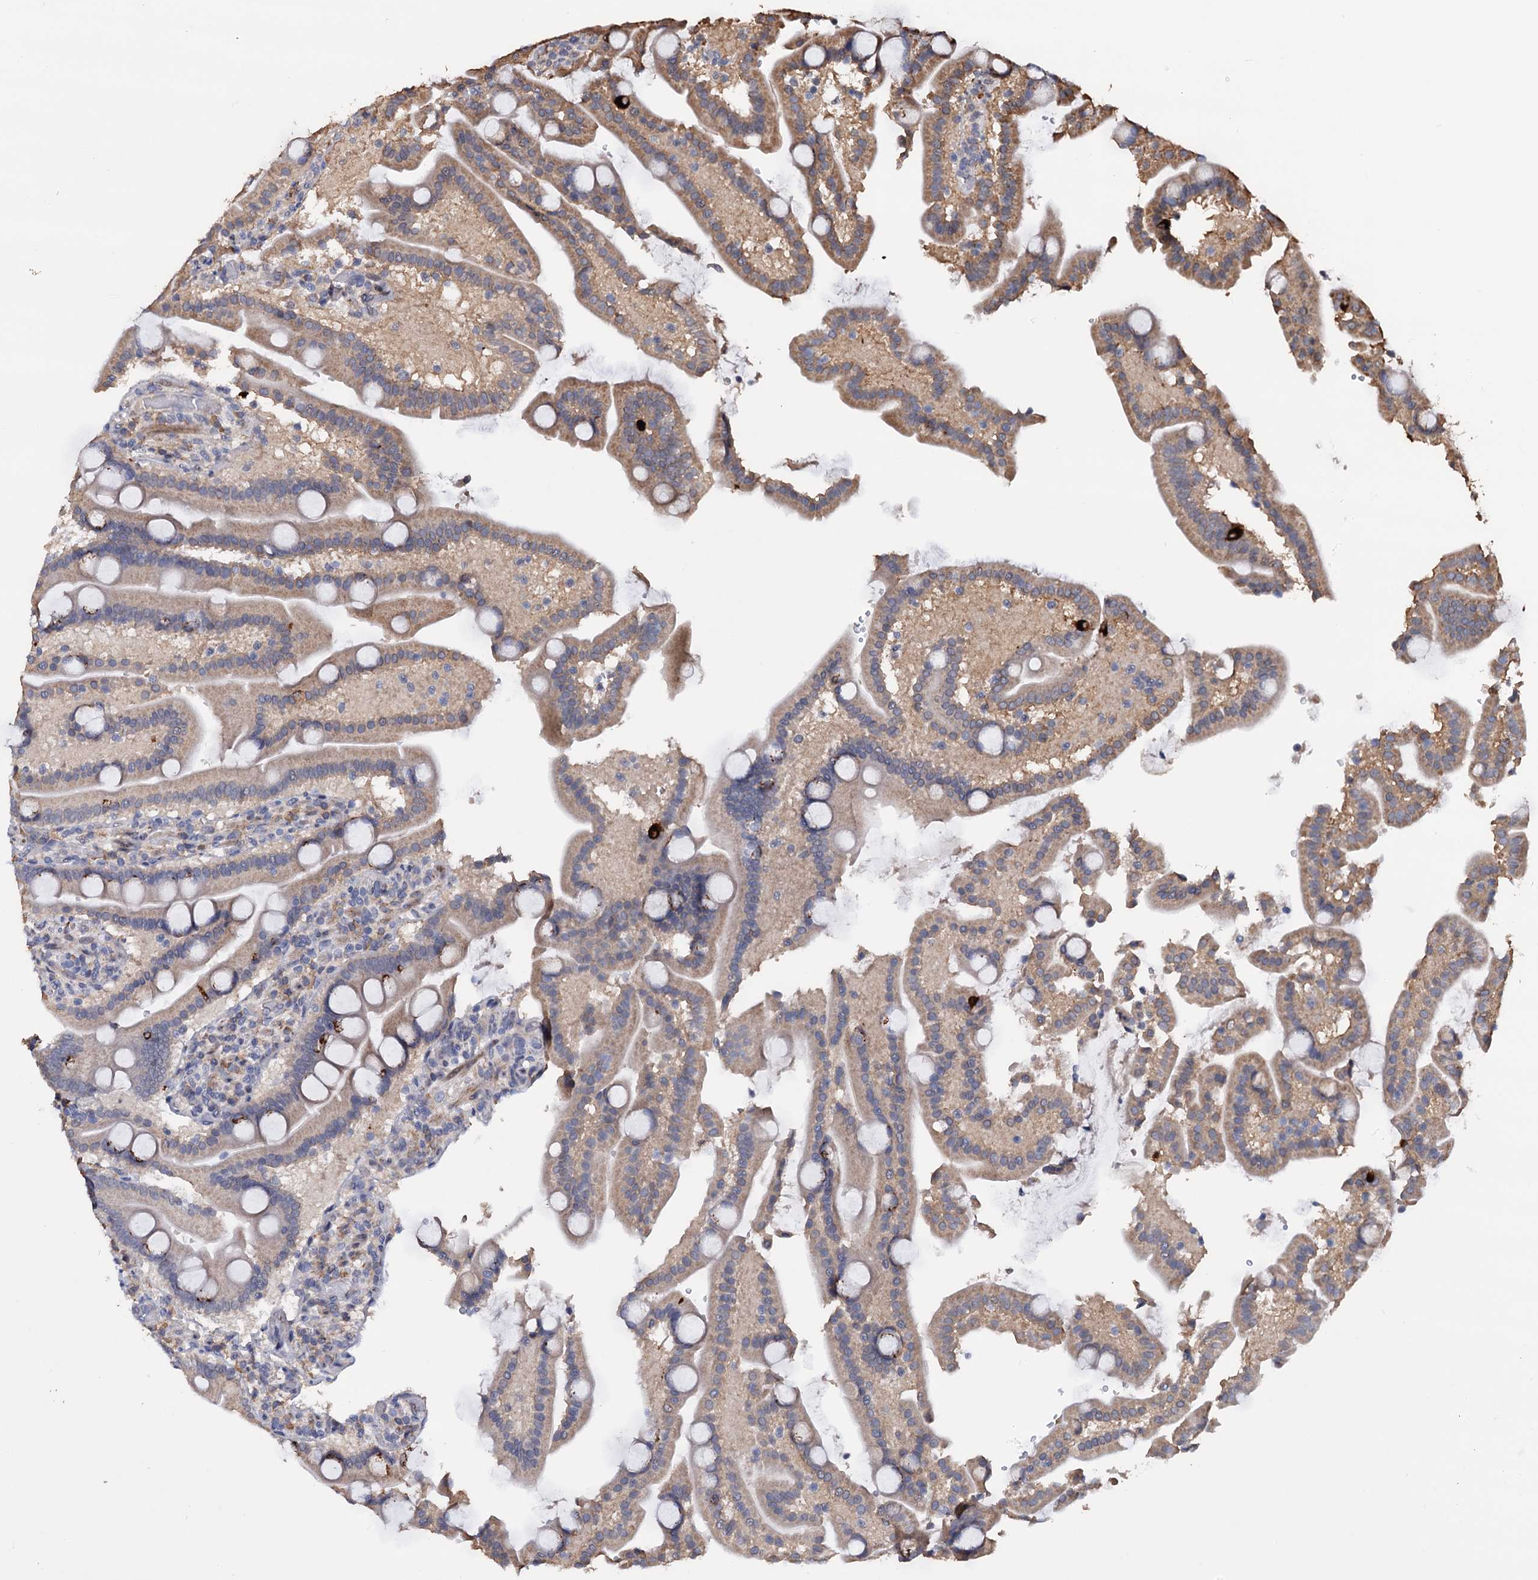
{"staining": {"intensity": "moderate", "quantity": "25%-75%", "location": "cytoplasmic/membranous"}, "tissue": "duodenum", "cell_type": "Glandular cells", "image_type": "normal", "snomed": [{"axis": "morphology", "description": "Normal tissue, NOS"}, {"axis": "topography", "description": "Duodenum"}], "caption": "This image shows immunohistochemistry staining of normal duodenum, with medium moderate cytoplasmic/membranous expression in about 25%-75% of glandular cells.", "gene": "TBC1D12", "patient": {"sex": "male", "age": 55}}